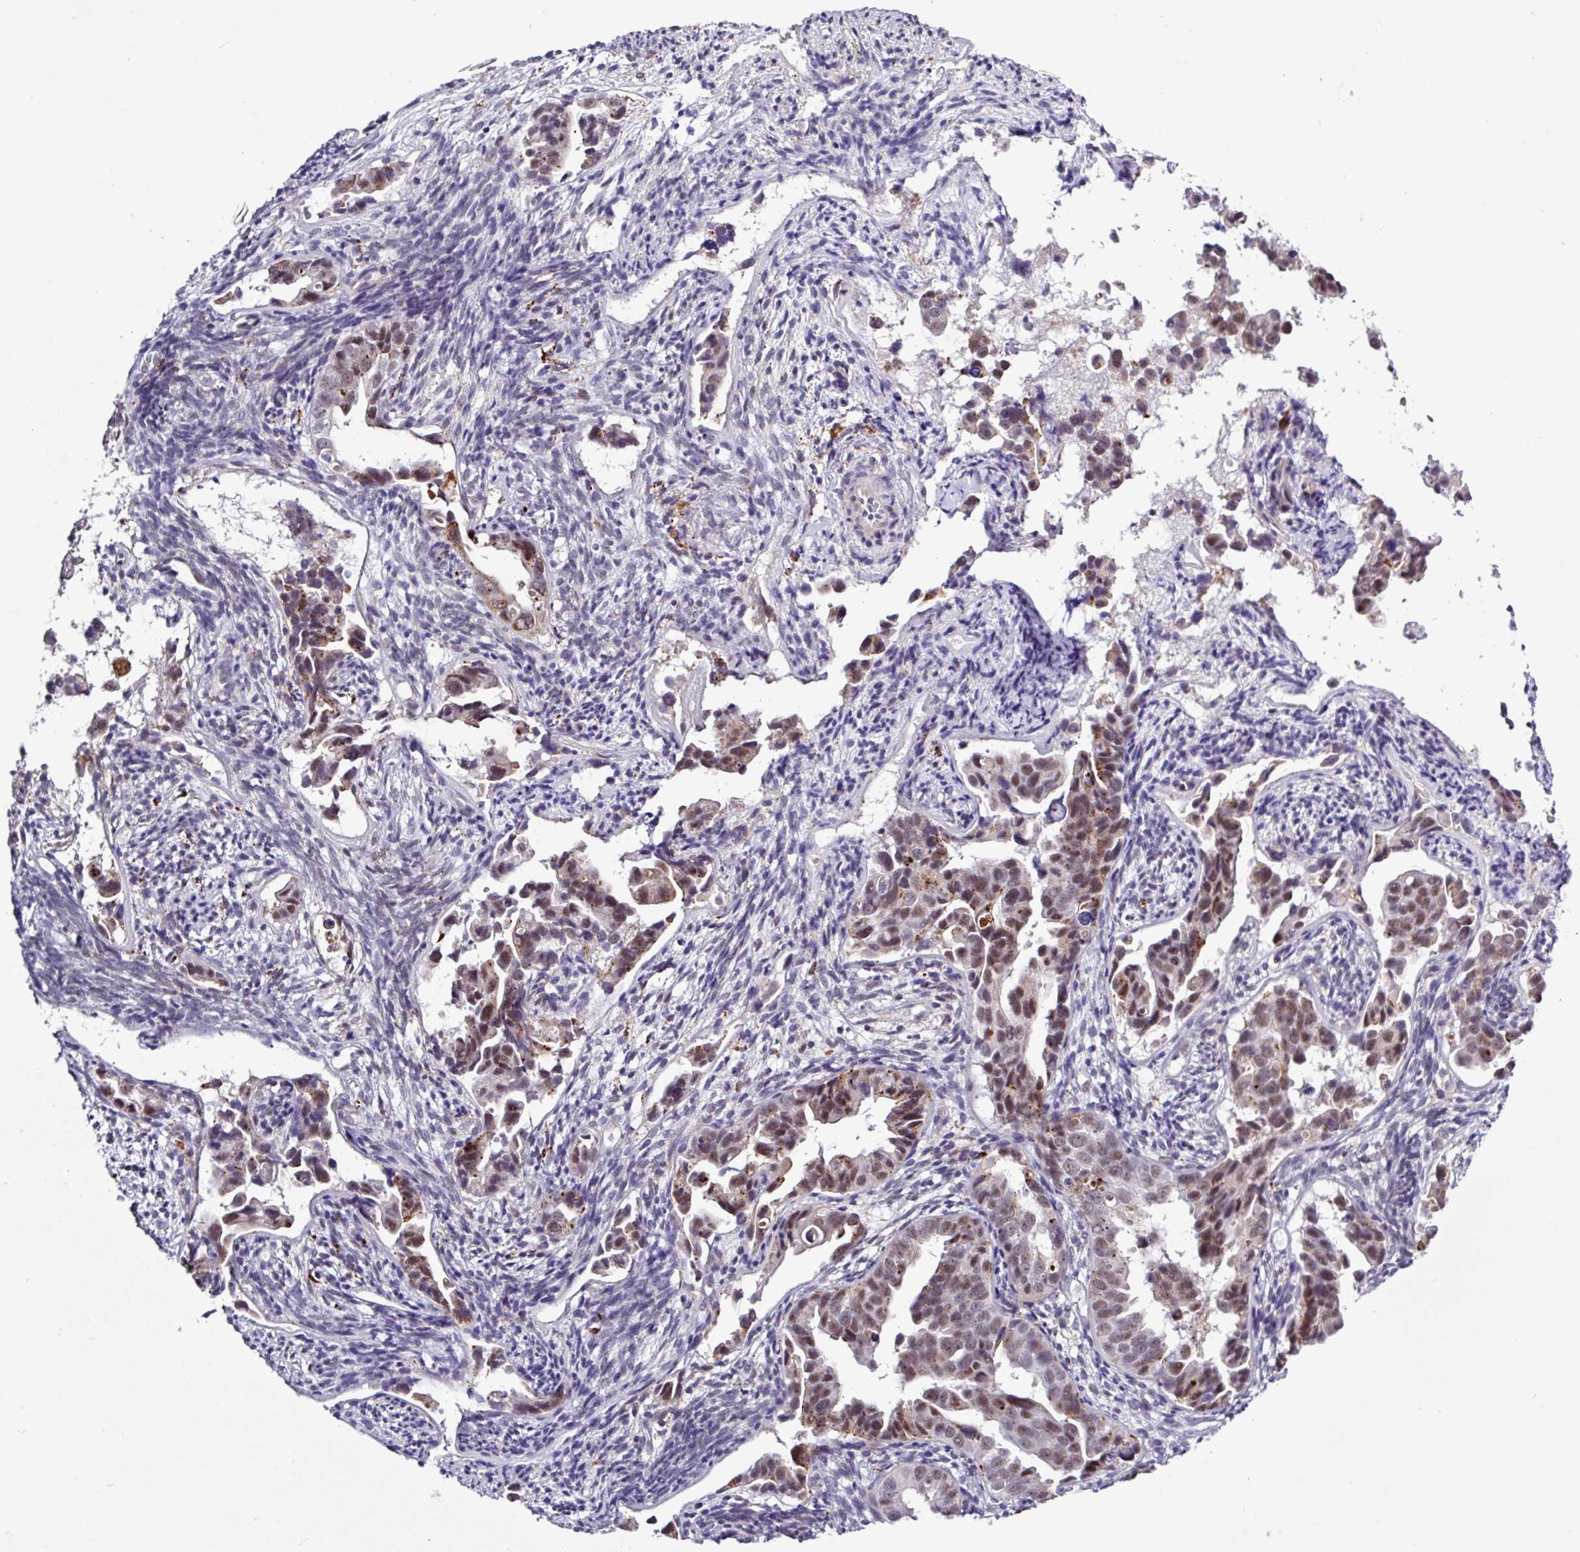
{"staining": {"intensity": "moderate", "quantity": "25%-75%", "location": "cytoplasmic/membranous,nuclear"}, "tissue": "endometrial cancer", "cell_type": "Tumor cells", "image_type": "cancer", "snomed": [{"axis": "morphology", "description": "Adenocarcinoma, NOS"}, {"axis": "topography", "description": "Endometrium"}], "caption": "IHC staining of endometrial cancer, which reveals medium levels of moderate cytoplasmic/membranous and nuclear positivity in about 25%-75% of tumor cells indicating moderate cytoplasmic/membranous and nuclear protein expression. The staining was performed using DAB (3,3'-diaminobenzidine) (brown) for protein detection and nuclei were counterstained in hematoxylin (blue).", "gene": "AMIGO2", "patient": {"sex": "female", "age": 57}}